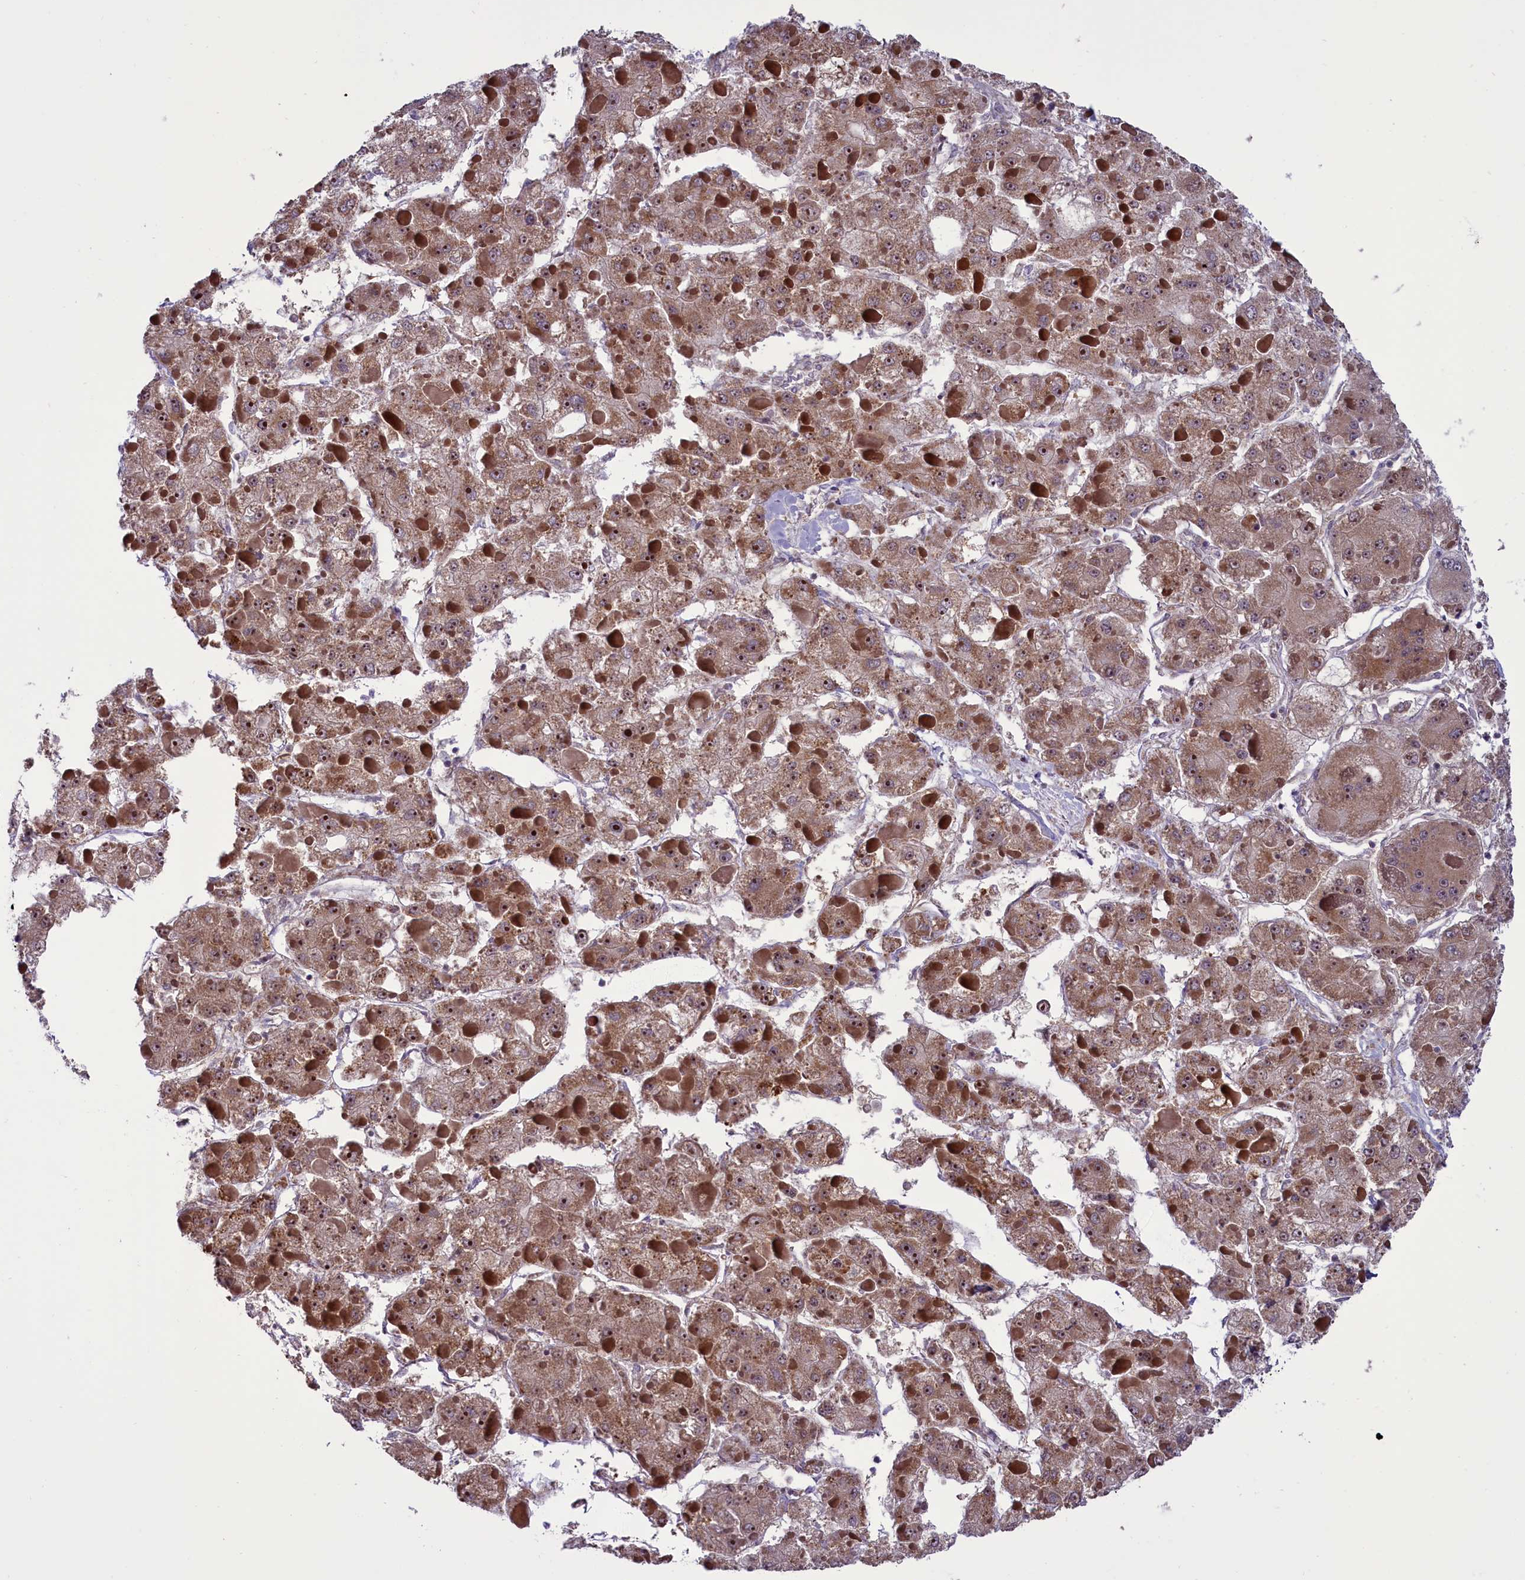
{"staining": {"intensity": "moderate", "quantity": ">75%", "location": "cytoplasmic/membranous,nuclear"}, "tissue": "liver cancer", "cell_type": "Tumor cells", "image_type": "cancer", "snomed": [{"axis": "morphology", "description": "Carcinoma, Hepatocellular, NOS"}, {"axis": "topography", "description": "Liver"}], "caption": "DAB (3,3'-diaminobenzidine) immunohistochemical staining of liver hepatocellular carcinoma exhibits moderate cytoplasmic/membranous and nuclear protein positivity in about >75% of tumor cells.", "gene": "GLRX5", "patient": {"sex": "female", "age": 73}}